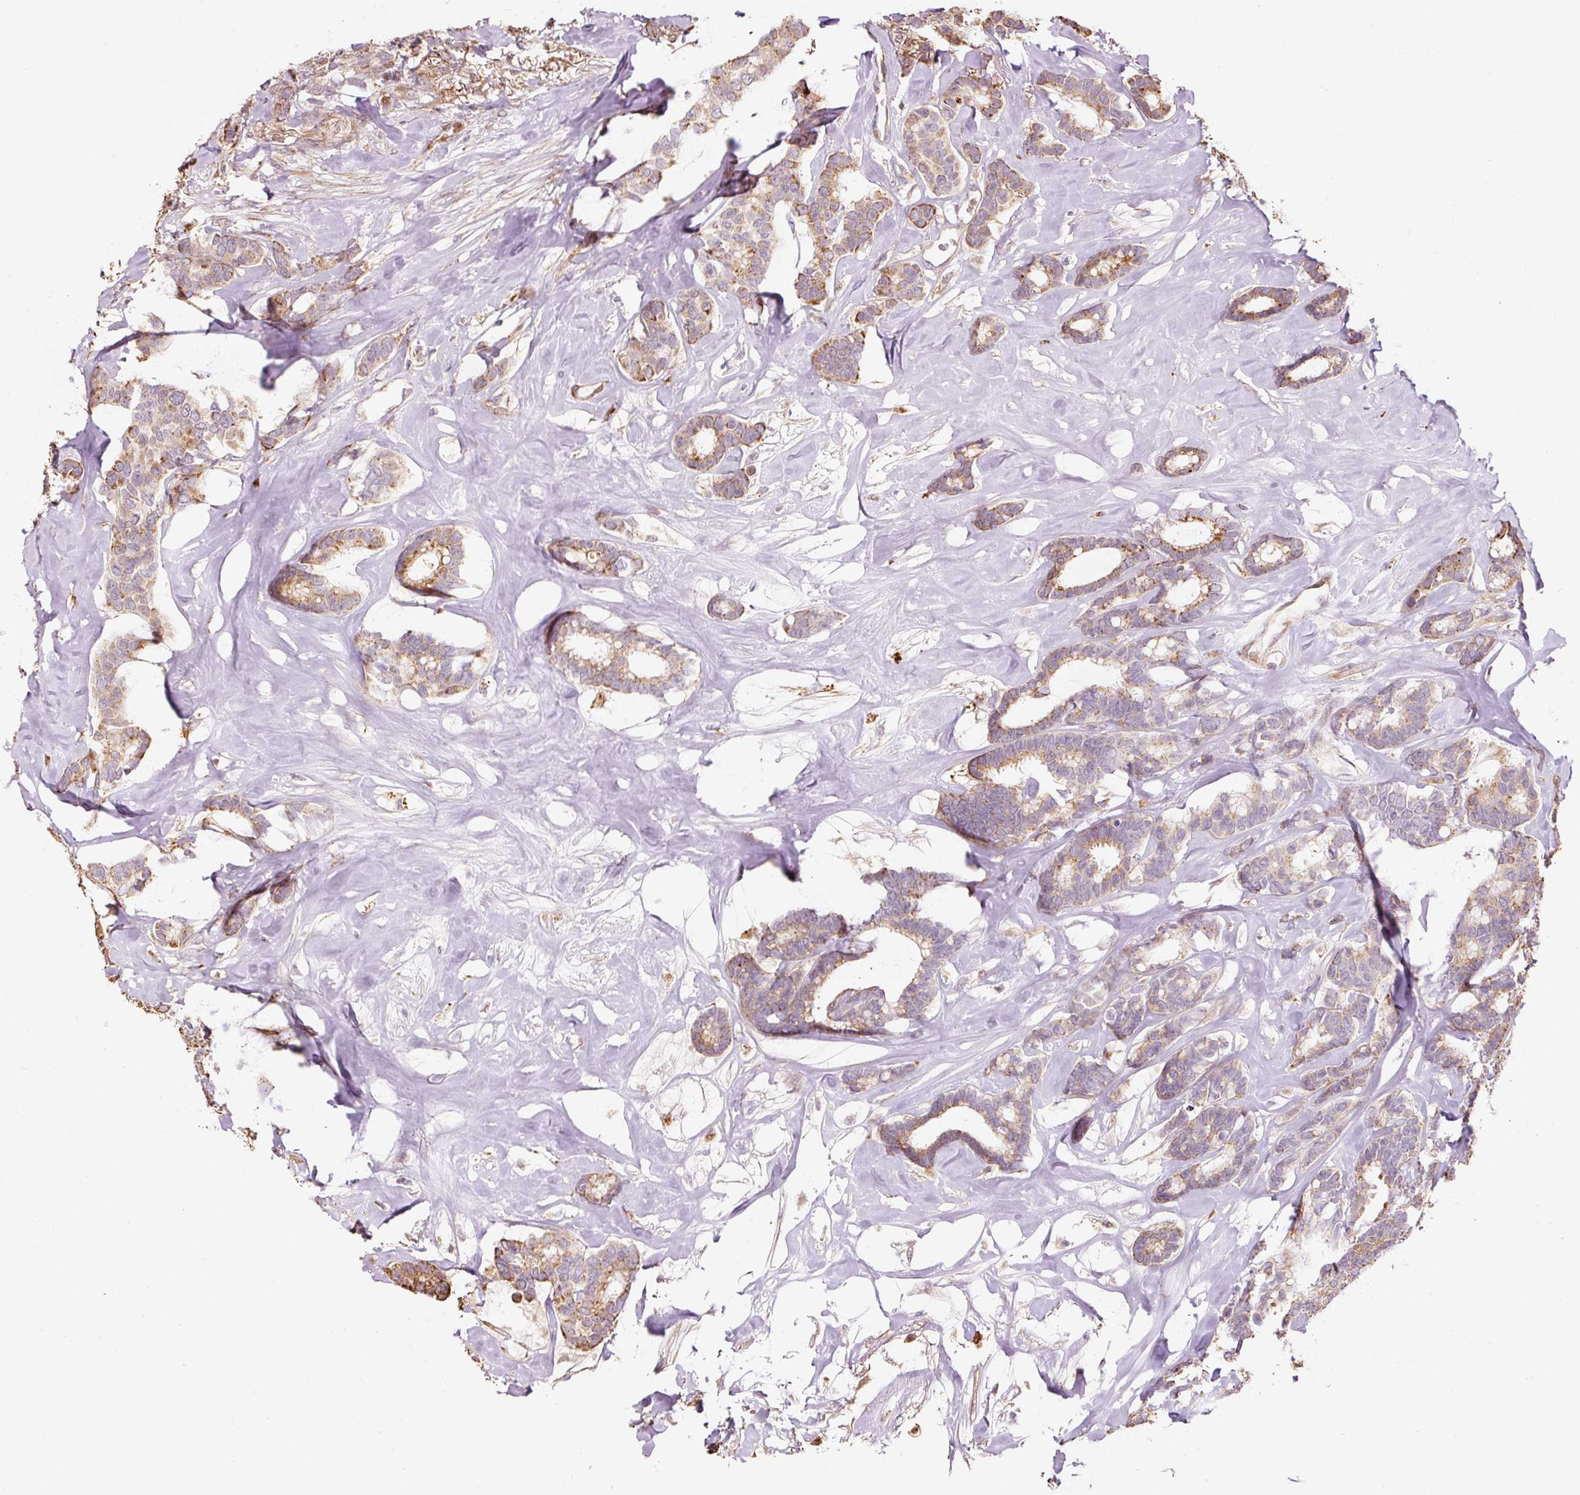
{"staining": {"intensity": "moderate", "quantity": ">75%", "location": "cytoplasmic/membranous"}, "tissue": "breast cancer", "cell_type": "Tumor cells", "image_type": "cancer", "snomed": [{"axis": "morphology", "description": "Duct carcinoma"}, {"axis": "topography", "description": "Breast"}], "caption": "The histopathology image displays staining of breast cancer, revealing moderate cytoplasmic/membranous protein positivity (brown color) within tumor cells. The protein is stained brown, and the nuclei are stained in blue (DAB (3,3'-diaminobenzidine) IHC with brightfield microscopy, high magnification).", "gene": "ETF1", "patient": {"sex": "female", "age": 87}}